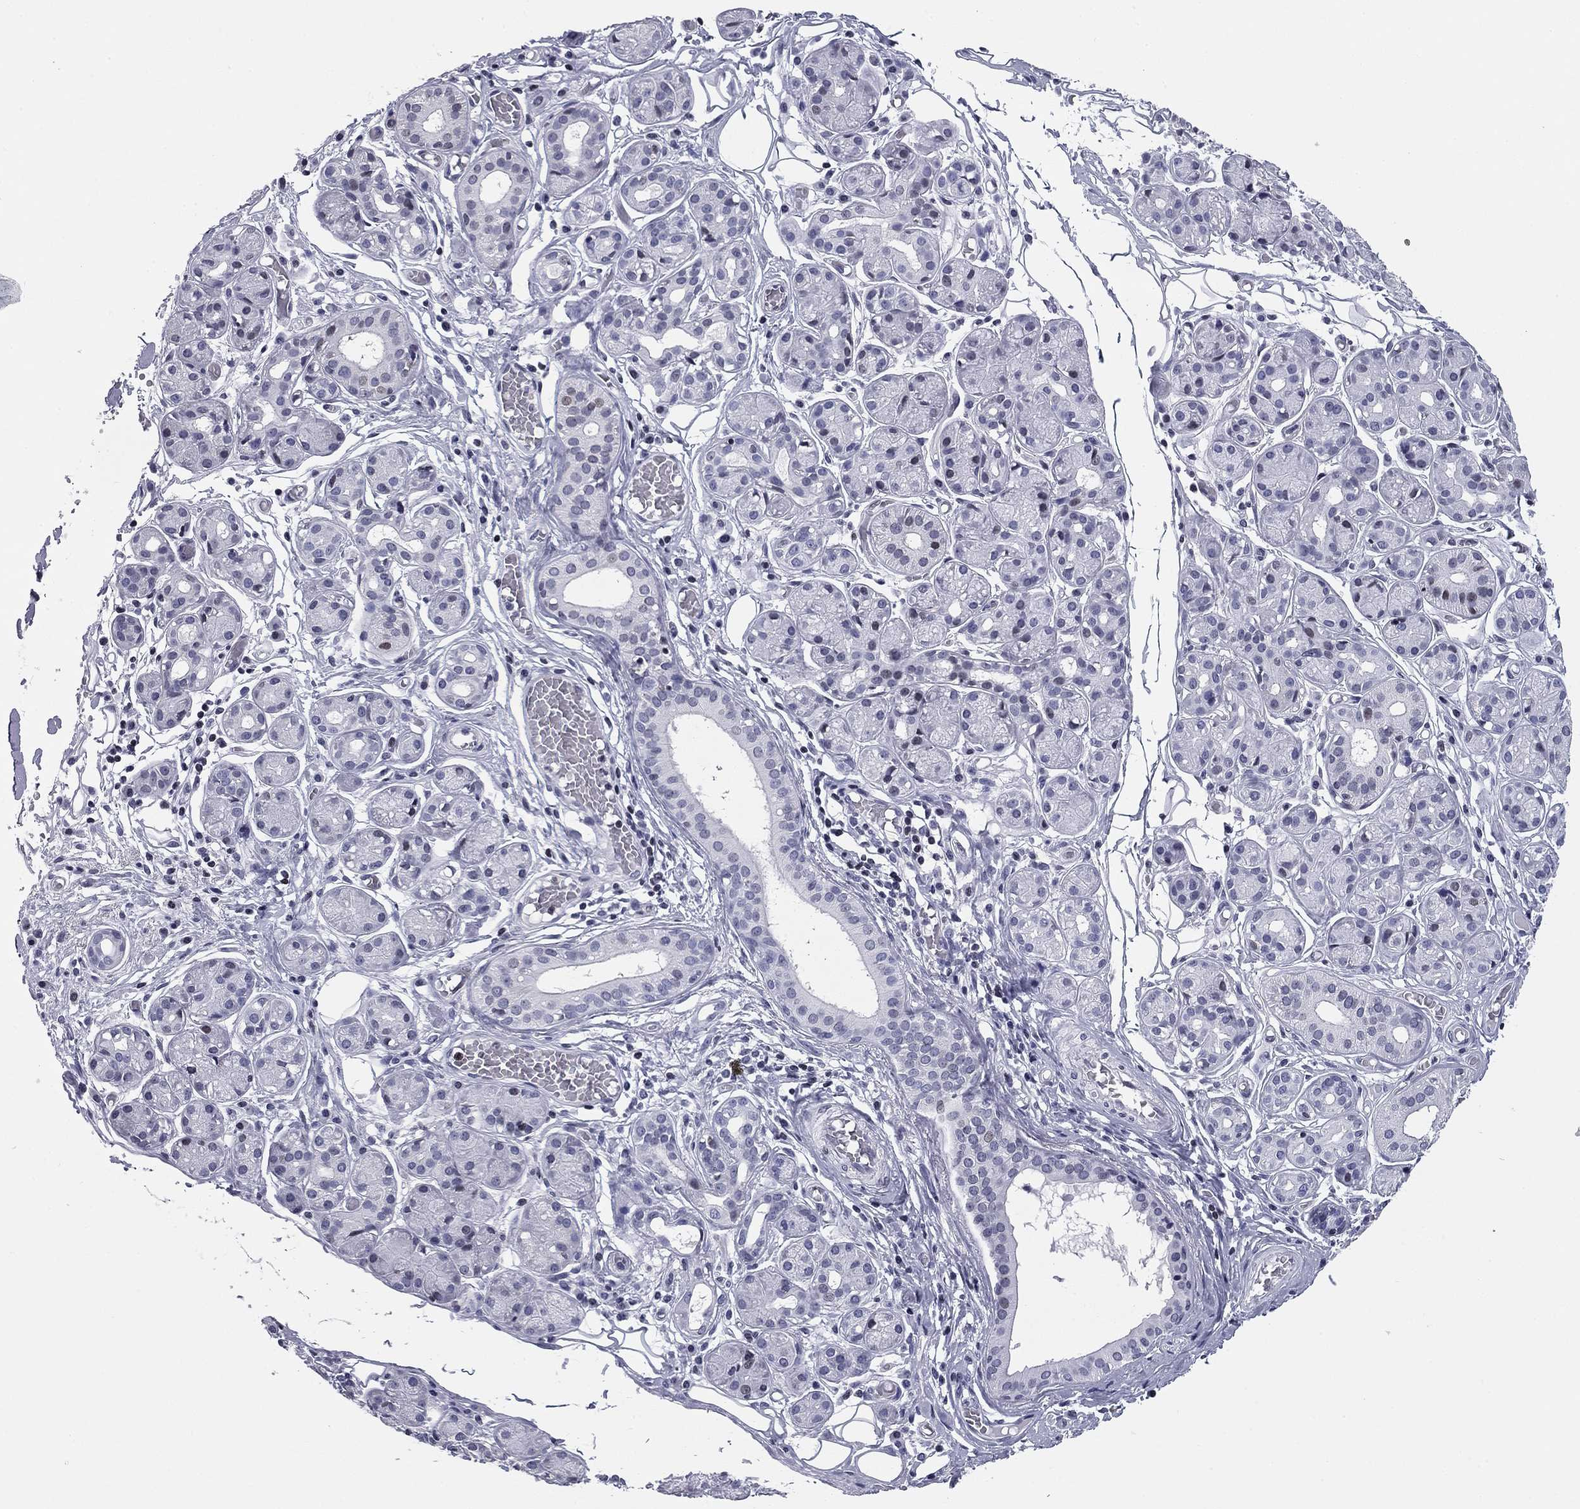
{"staining": {"intensity": "negative", "quantity": "none", "location": "none"}, "tissue": "salivary gland", "cell_type": "Glandular cells", "image_type": "normal", "snomed": [{"axis": "morphology", "description": "Normal tissue, NOS"}, {"axis": "topography", "description": "Salivary gland"}, {"axis": "topography", "description": "Peripheral nerve tissue"}], "caption": "The immunohistochemistry (IHC) photomicrograph has no significant staining in glandular cells of salivary gland.", "gene": "CCDC144A", "patient": {"sex": "male", "age": 71}}